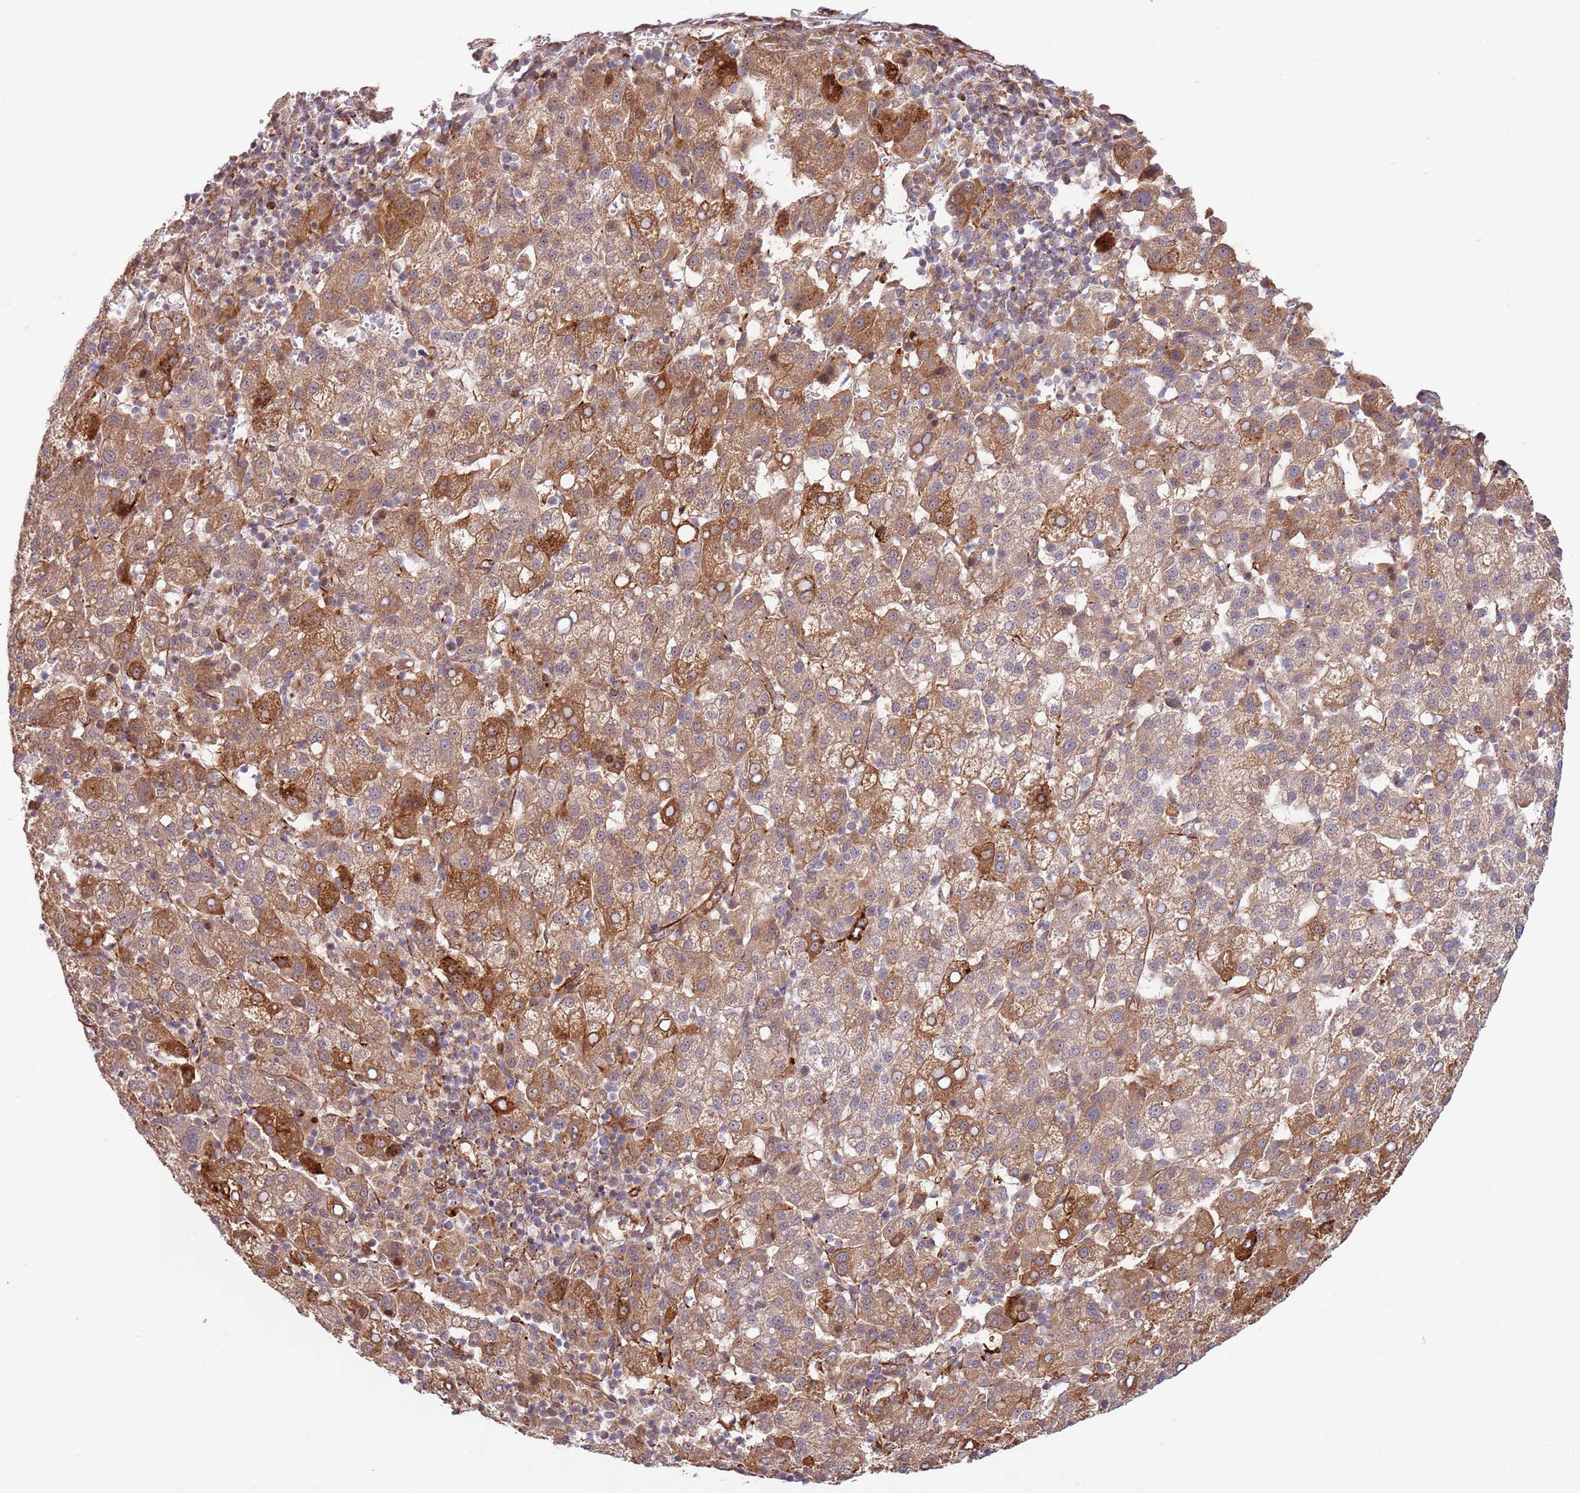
{"staining": {"intensity": "moderate", "quantity": "25%-75%", "location": "cytoplasmic/membranous"}, "tissue": "liver cancer", "cell_type": "Tumor cells", "image_type": "cancer", "snomed": [{"axis": "morphology", "description": "Carcinoma, Hepatocellular, NOS"}, {"axis": "topography", "description": "Liver"}], "caption": "Immunohistochemistry histopathology image of neoplastic tissue: liver cancer (hepatocellular carcinoma) stained using immunohistochemistry demonstrates medium levels of moderate protein expression localized specifically in the cytoplasmic/membranous of tumor cells, appearing as a cytoplasmic/membranous brown color.", "gene": "NEK3", "patient": {"sex": "female", "age": 58}}